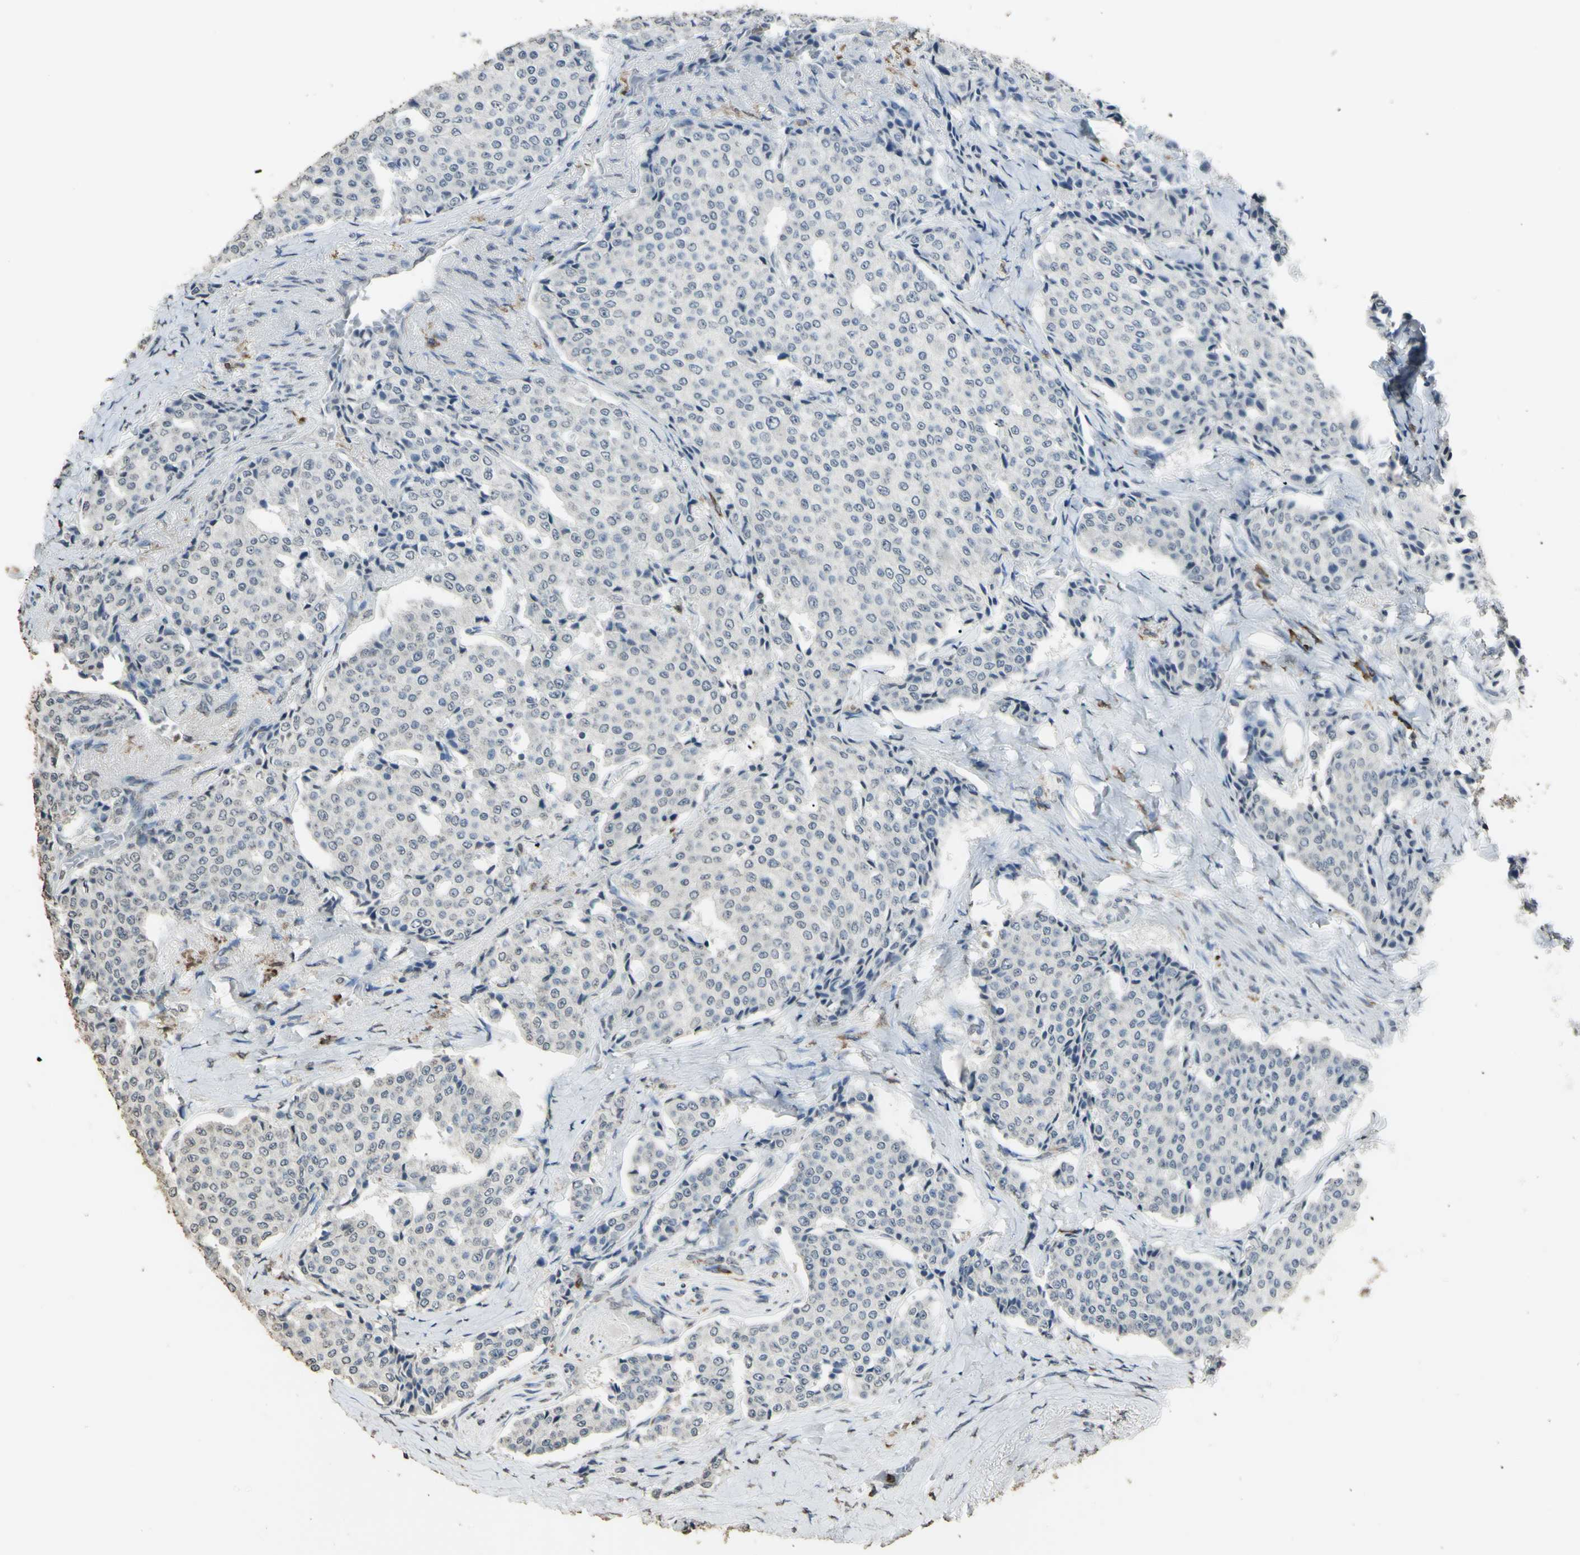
{"staining": {"intensity": "negative", "quantity": "none", "location": "none"}, "tissue": "carcinoid", "cell_type": "Tumor cells", "image_type": "cancer", "snomed": [{"axis": "morphology", "description": "Carcinoid, malignant, NOS"}, {"axis": "topography", "description": "Colon"}], "caption": "A high-resolution micrograph shows IHC staining of carcinoid (malignant), which exhibits no significant expression in tumor cells.", "gene": "PSTPIP1", "patient": {"sex": "female", "age": 61}}